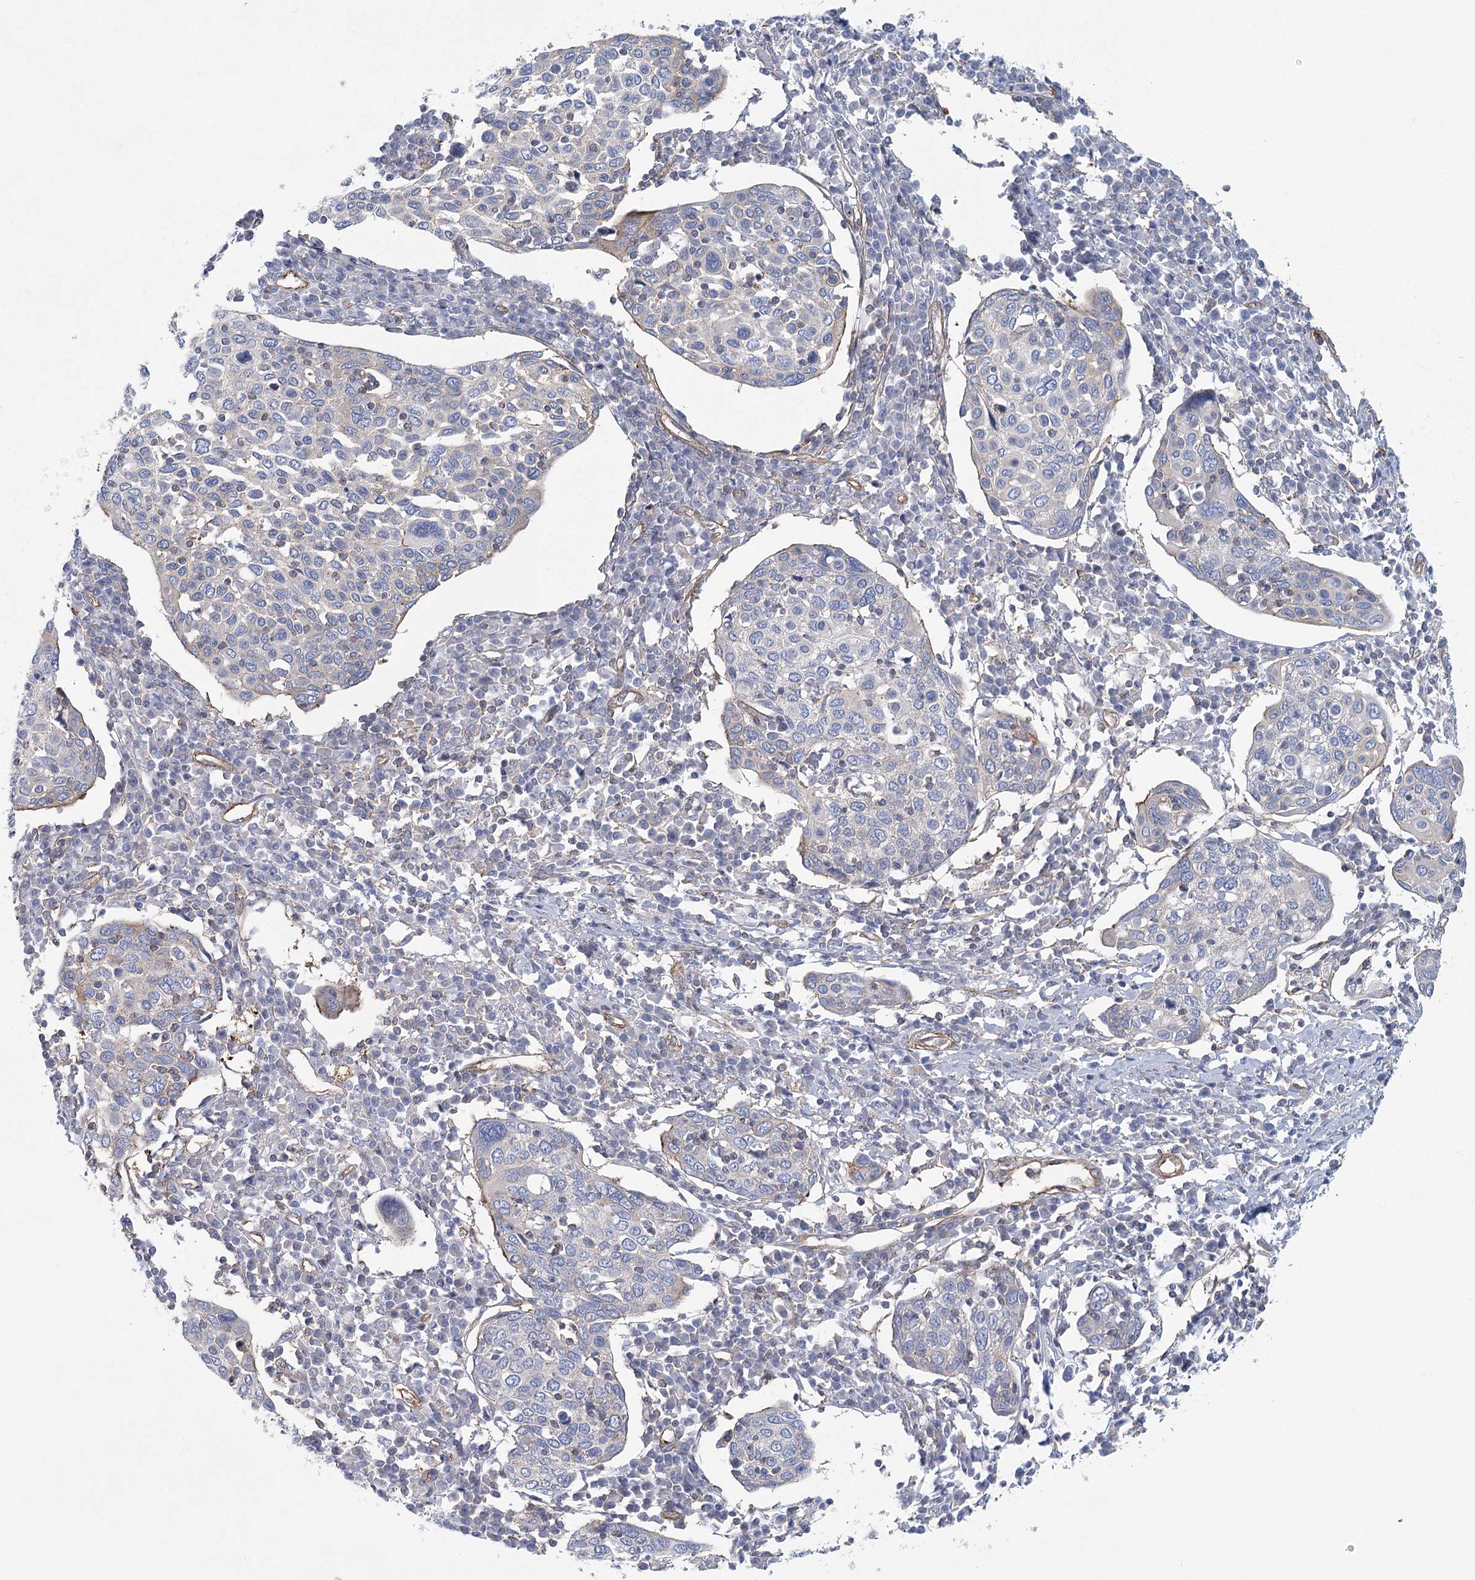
{"staining": {"intensity": "negative", "quantity": "none", "location": "none"}, "tissue": "cervical cancer", "cell_type": "Tumor cells", "image_type": "cancer", "snomed": [{"axis": "morphology", "description": "Squamous cell carcinoma, NOS"}, {"axis": "topography", "description": "Cervix"}], "caption": "Histopathology image shows no protein staining in tumor cells of squamous cell carcinoma (cervical) tissue. Nuclei are stained in blue.", "gene": "IFT46", "patient": {"sex": "female", "age": 40}}